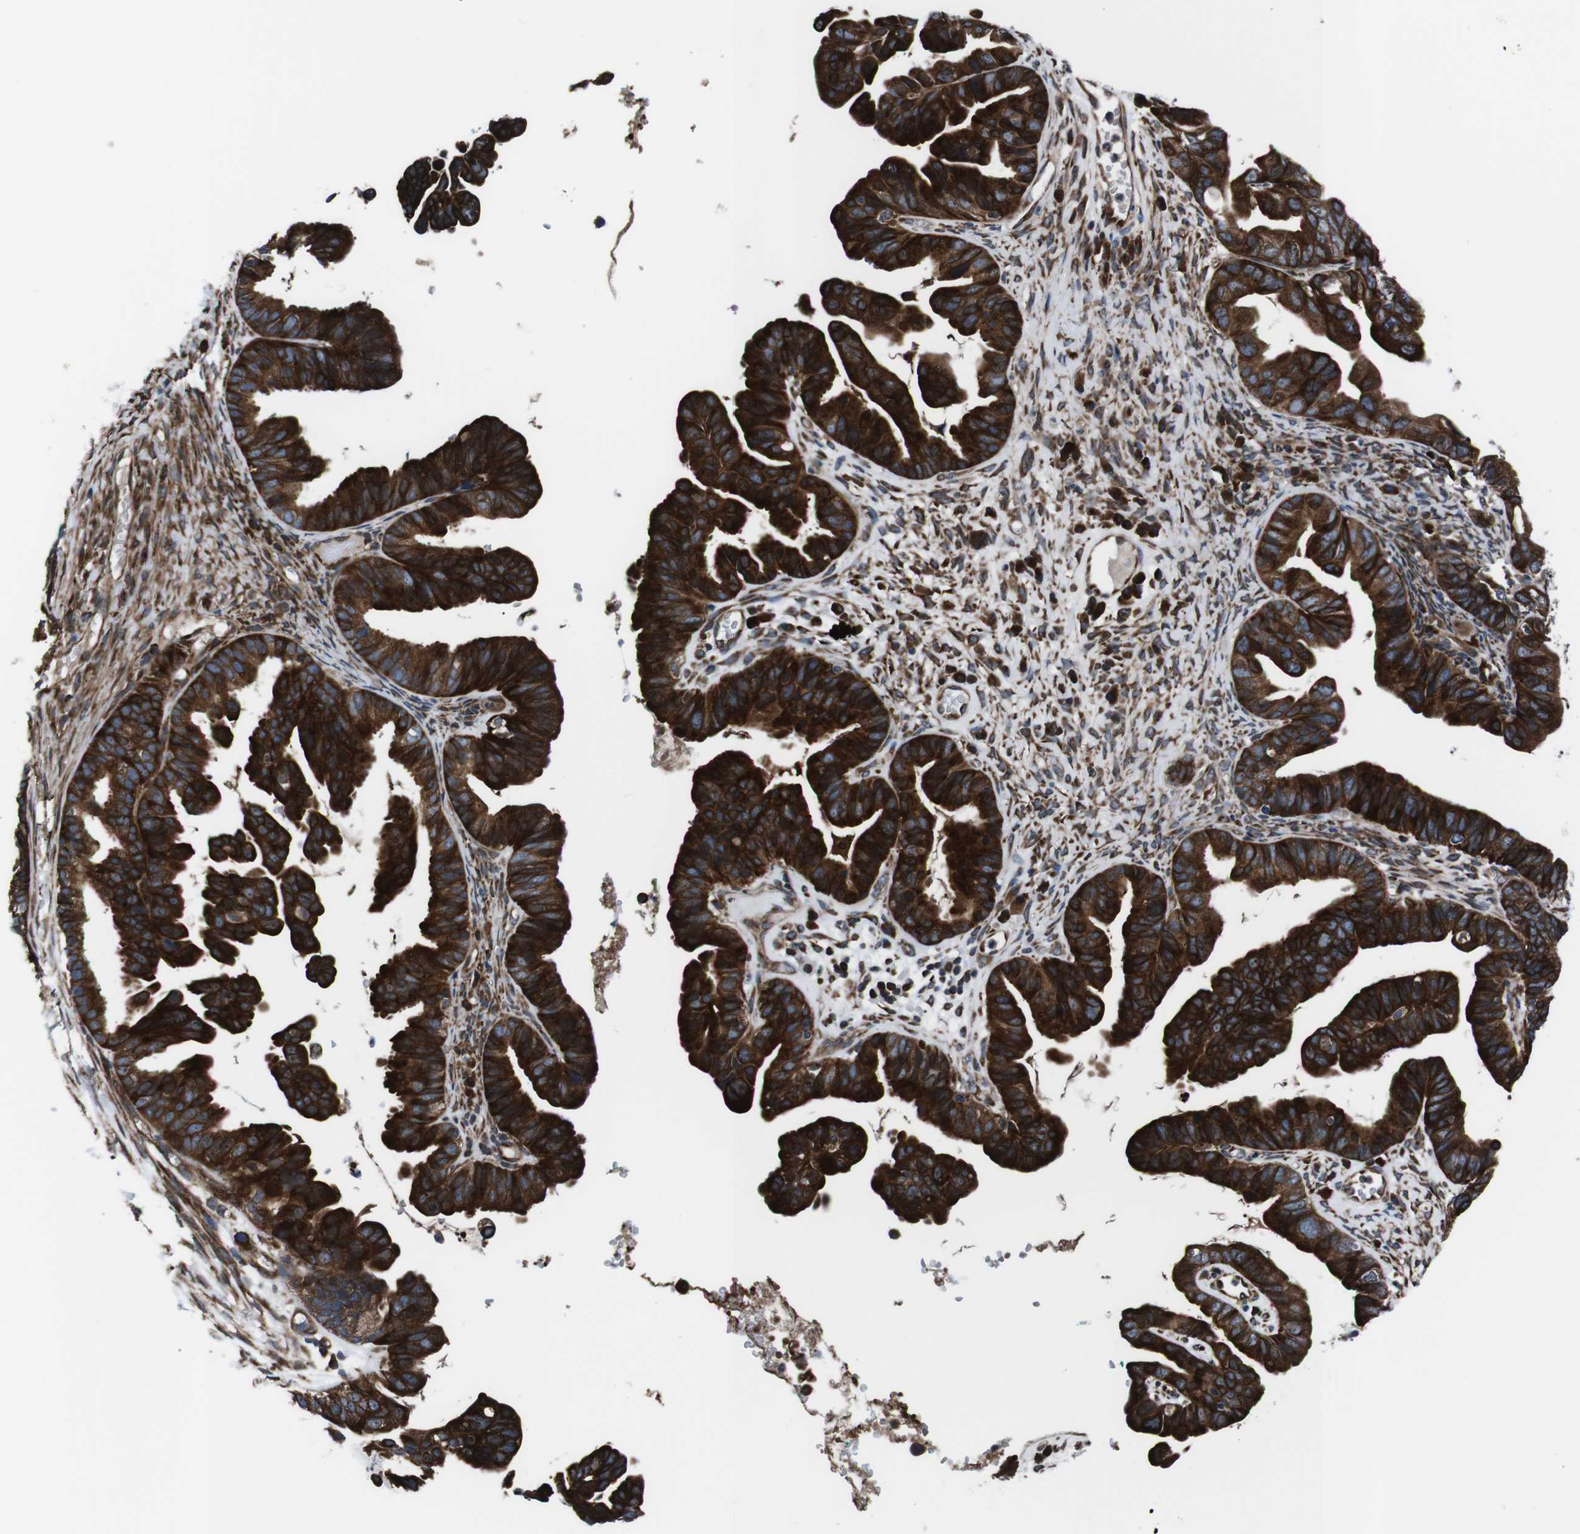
{"staining": {"intensity": "strong", "quantity": ">75%", "location": "cytoplasmic/membranous"}, "tissue": "ovarian cancer", "cell_type": "Tumor cells", "image_type": "cancer", "snomed": [{"axis": "morphology", "description": "Cystadenocarcinoma, serous, NOS"}, {"axis": "topography", "description": "Ovary"}], "caption": "Human ovarian serous cystadenocarcinoma stained with a protein marker demonstrates strong staining in tumor cells.", "gene": "EIF4A2", "patient": {"sex": "female", "age": 56}}